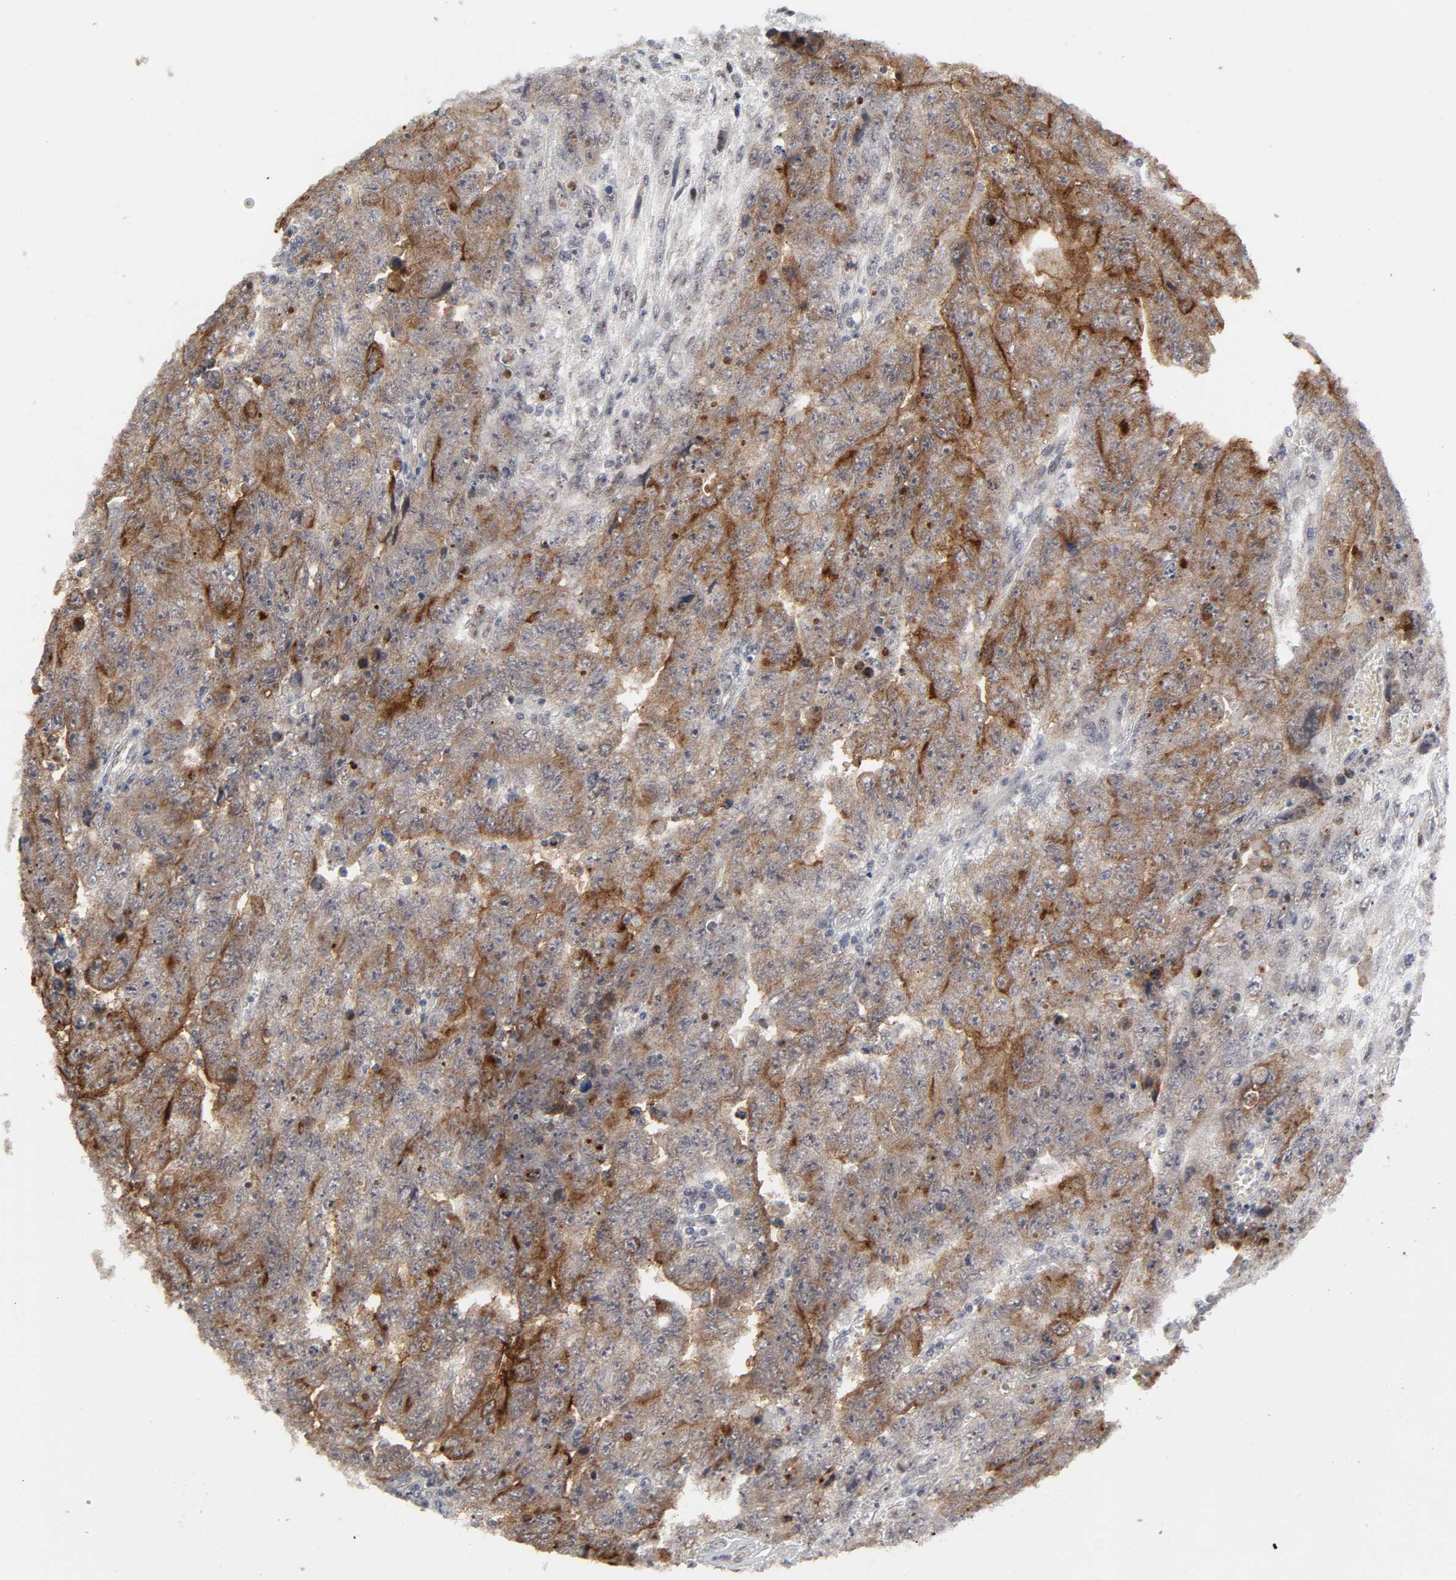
{"staining": {"intensity": "moderate", "quantity": ">75%", "location": "cytoplasmic/membranous"}, "tissue": "testis cancer", "cell_type": "Tumor cells", "image_type": "cancer", "snomed": [{"axis": "morphology", "description": "Carcinoma, Embryonal, NOS"}, {"axis": "topography", "description": "Testis"}], "caption": "This is a micrograph of IHC staining of testis embryonal carcinoma, which shows moderate expression in the cytoplasmic/membranous of tumor cells.", "gene": "ZKSCAN8", "patient": {"sex": "male", "age": 28}}